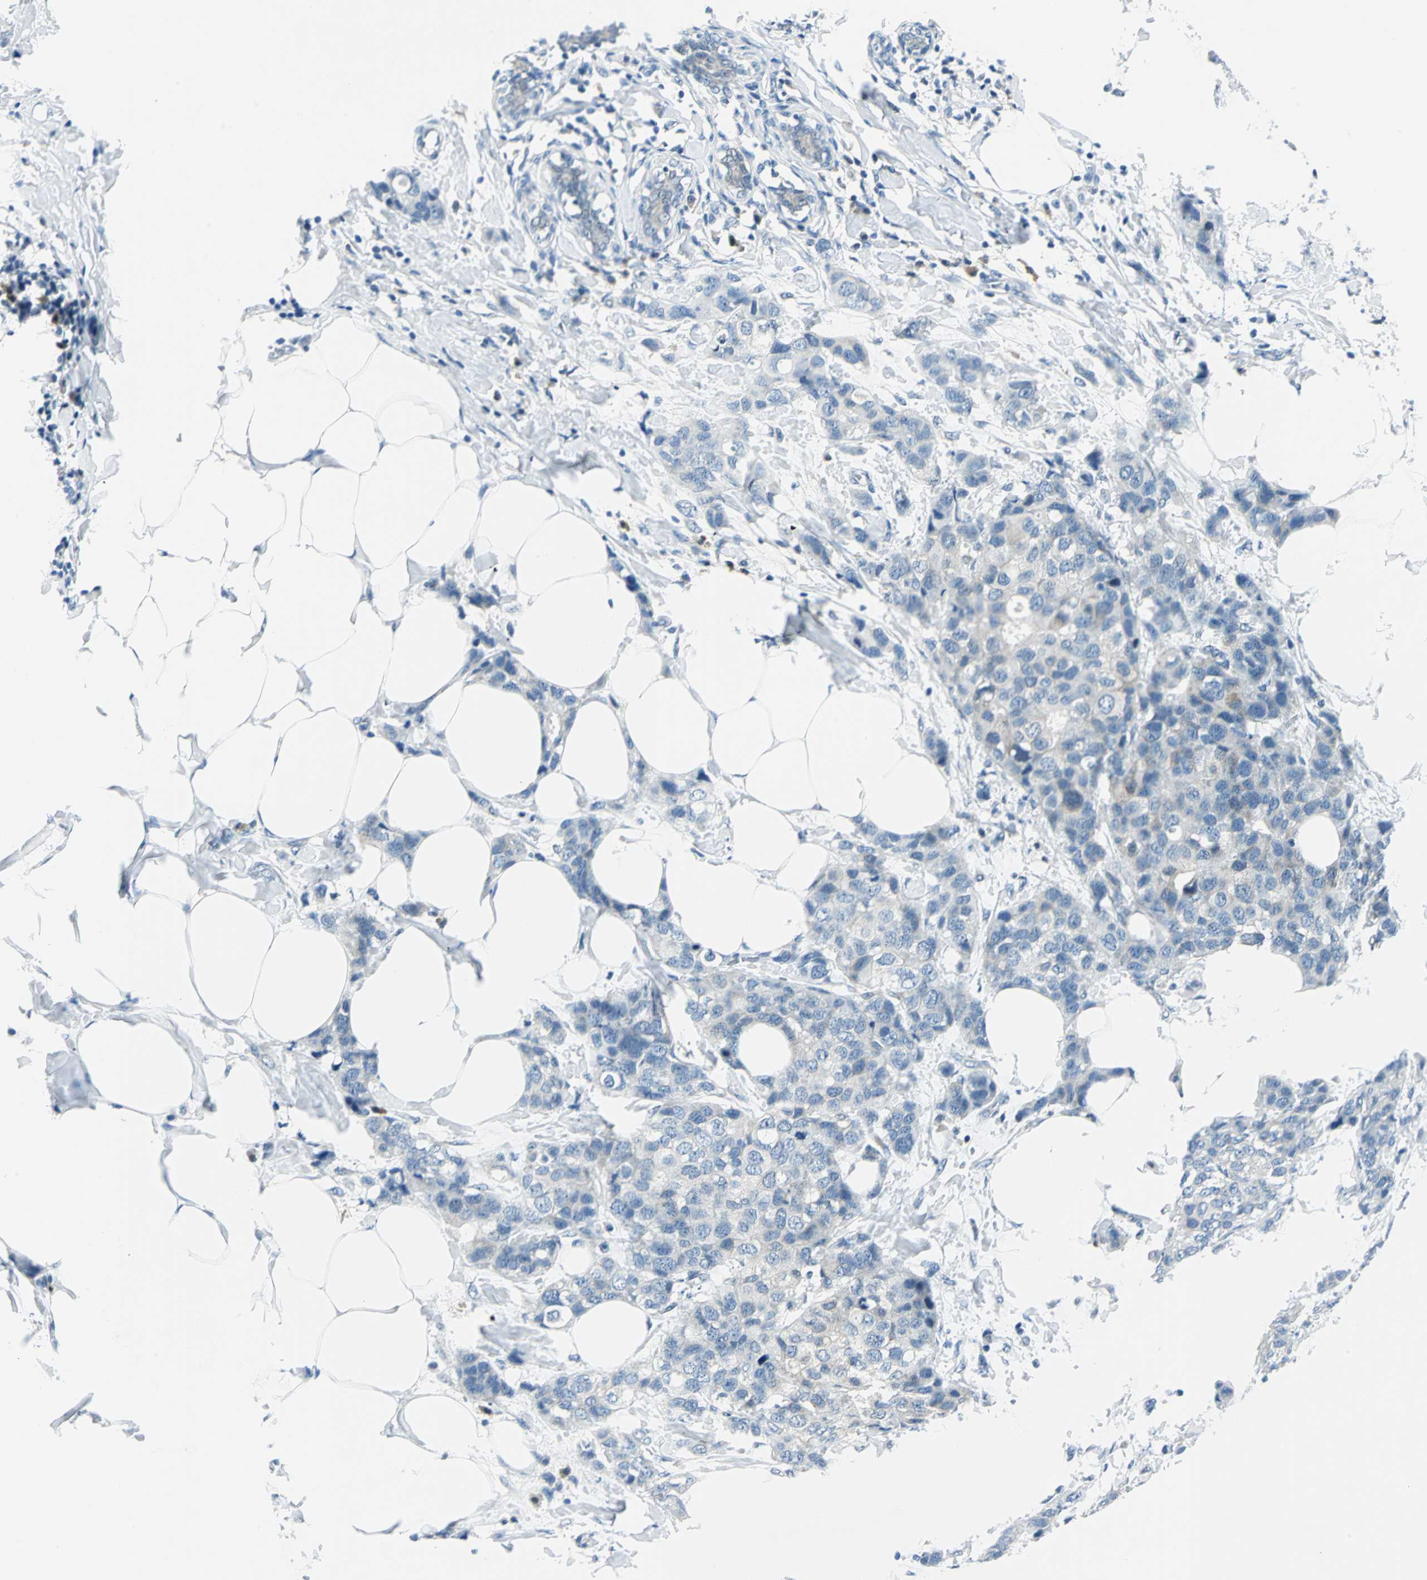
{"staining": {"intensity": "weak", "quantity": "<25%", "location": "cytoplasmic/membranous"}, "tissue": "breast cancer", "cell_type": "Tumor cells", "image_type": "cancer", "snomed": [{"axis": "morphology", "description": "Normal tissue, NOS"}, {"axis": "morphology", "description": "Duct carcinoma"}, {"axis": "topography", "description": "Breast"}], "caption": "Tumor cells are negative for brown protein staining in breast intraductal carcinoma.", "gene": "AKR1A1", "patient": {"sex": "female", "age": 50}}